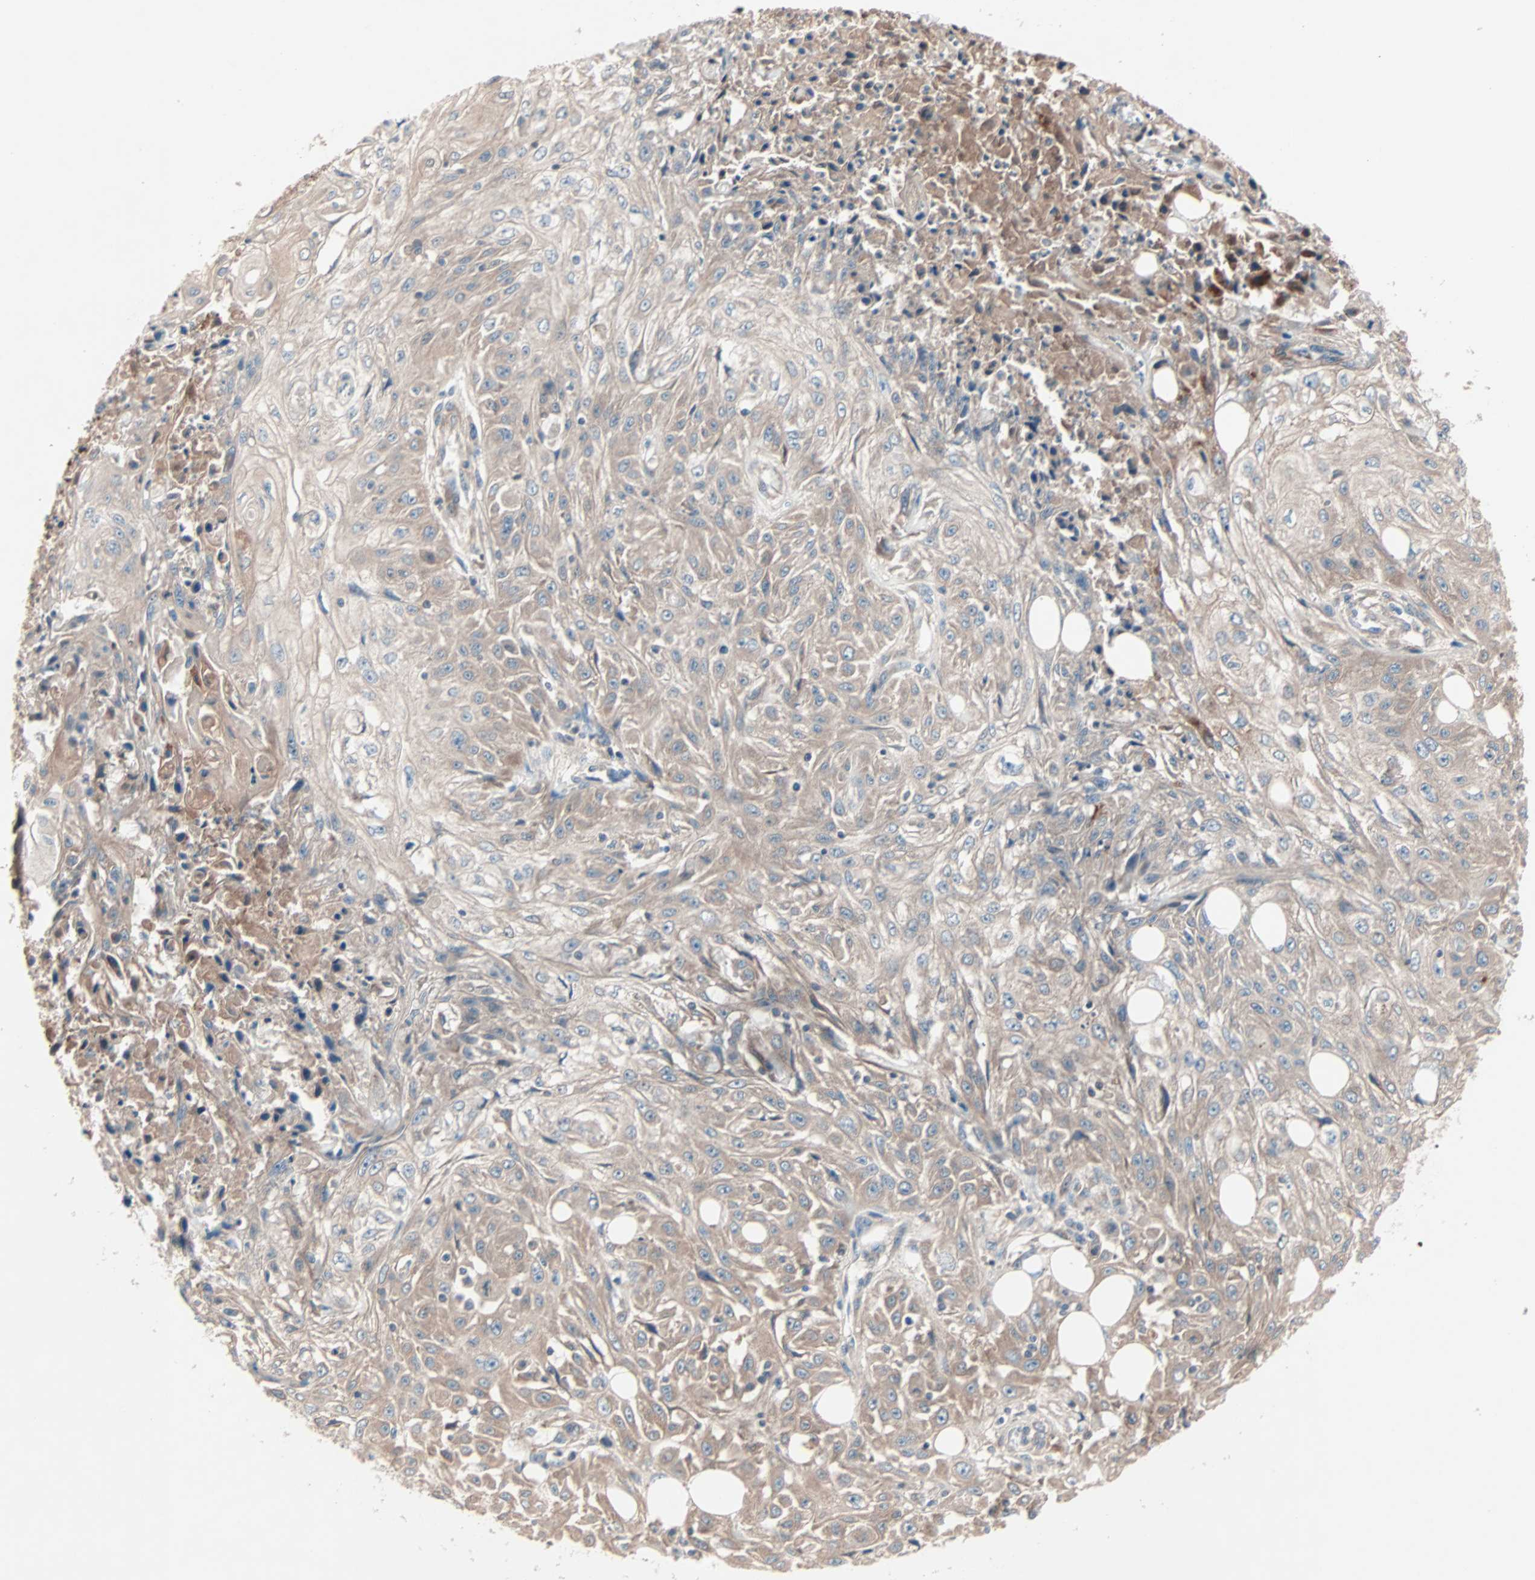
{"staining": {"intensity": "weak", "quantity": "25%-75%", "location": "cytoplasmic/membranous"}, "tissue": "skin cancer", "cell_type": "Tumor cells", "image_type": "cancer", "snomed": [{"axis": "morphology", "description": "Squamous cell carcinoma, NOS"}, {"axis": "morphology", "description": "Squamous cell carcinoma, metastatic, NOS"}, {"axis": "topography", "description": "Skin"}, {"axis": "topography", "description": "Lymph node"}], "caption": "This is an image of IHC staining of skin squamous cell carcinoma, which shows weak expression in the cytoplasmic/membranous of tumor cells.", "gene": "CAD", "patient": {"sex": "male", "age": 75}}